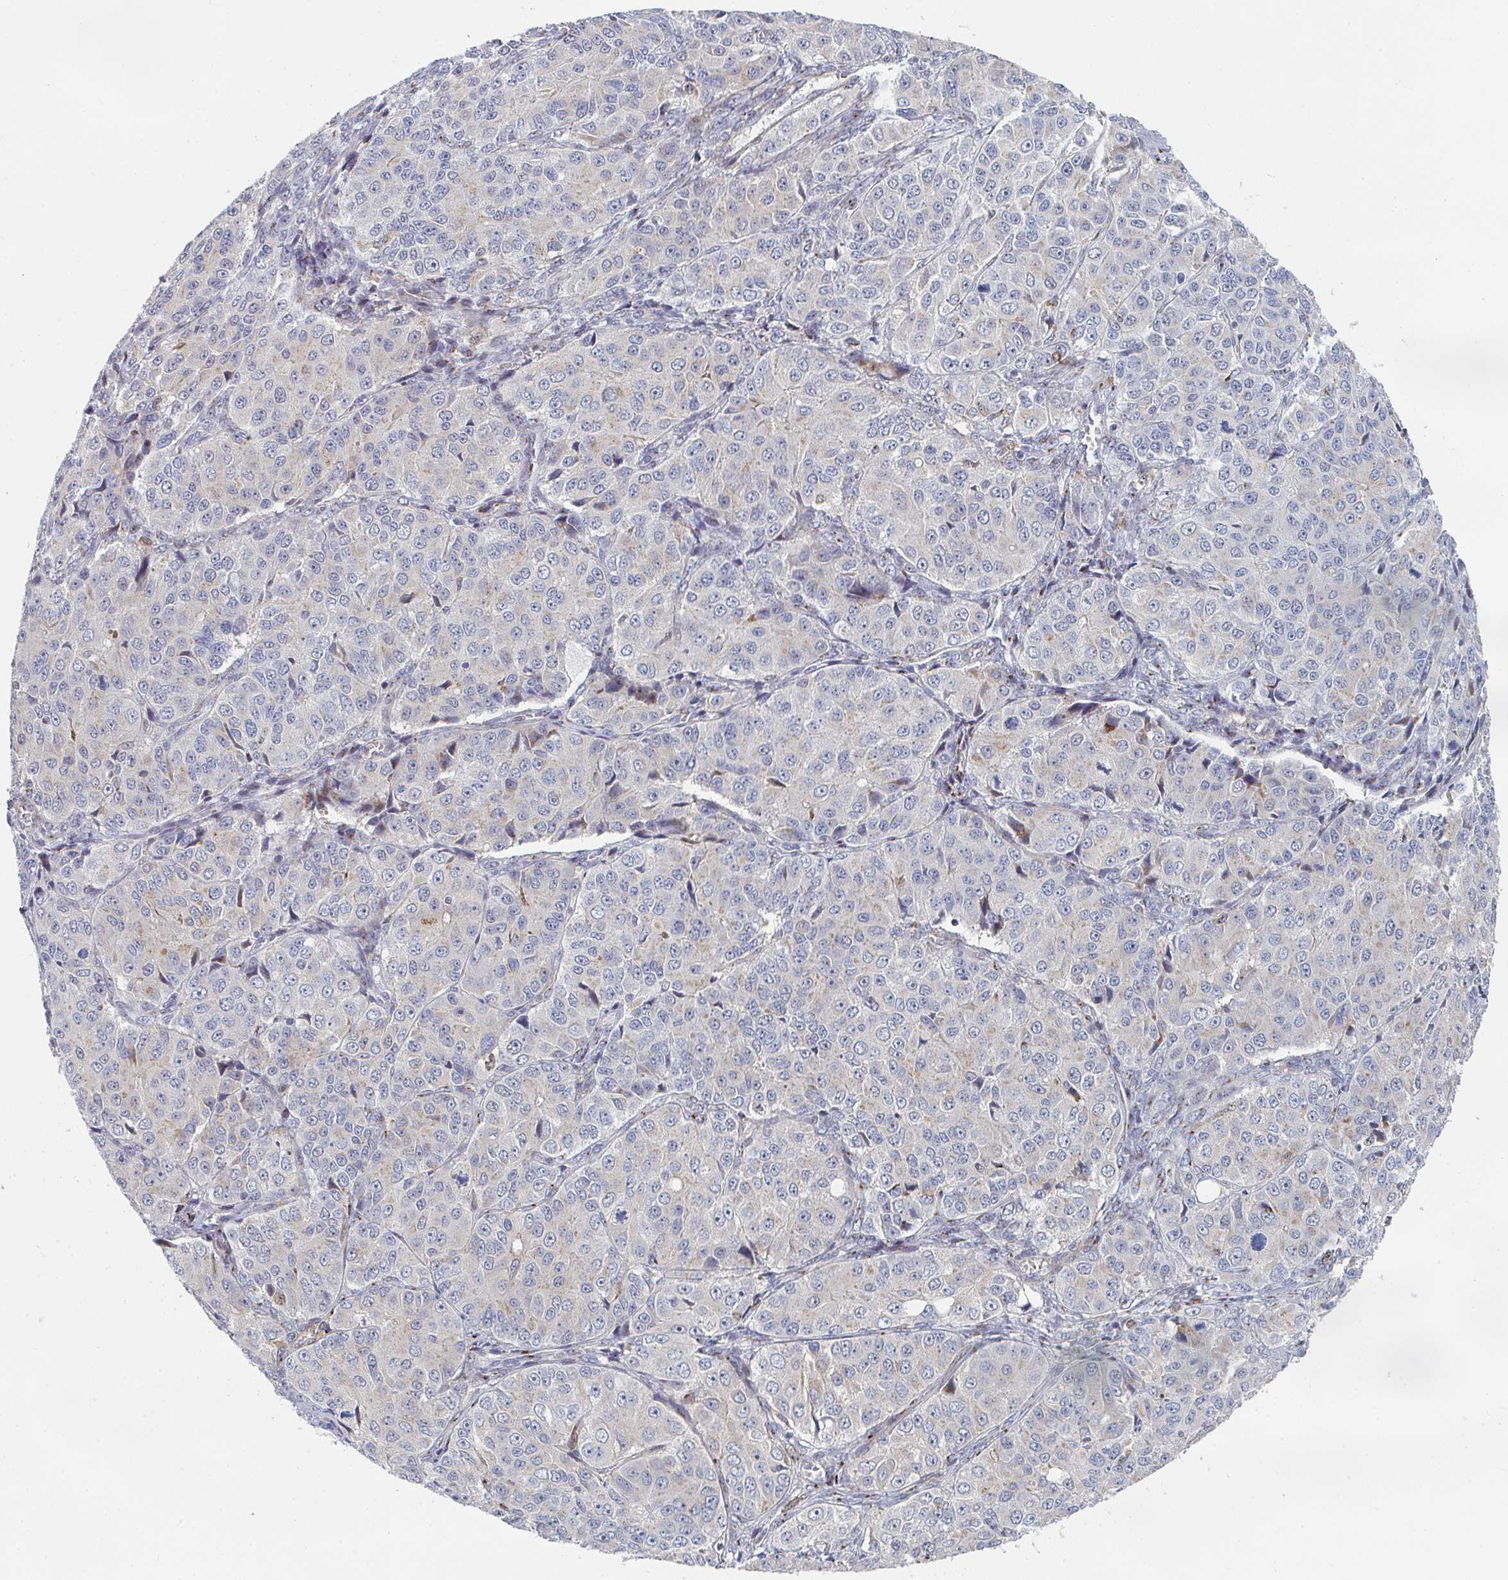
{"staining": {"intensity": "negative", "quantity": "none", "location": "none"}, "tissue": "ovarian cancer", "cell_type": "Tumor cells", "image_type": "cancer", "snomed": [{"axis": "morphology", "description": "Carcinoma, endometroid"}, {"axis": "topography", "description": "Ovary"}], "caption": "There is no significant expression in tumor cells of ovarian cancer (endometroid carcinoma). (Brightfield microscopy of DAB immunohistochemistry (IHC) at high magnification).", "gene": "PSMG1", "patient": {"sex": "female", "age": 51}}